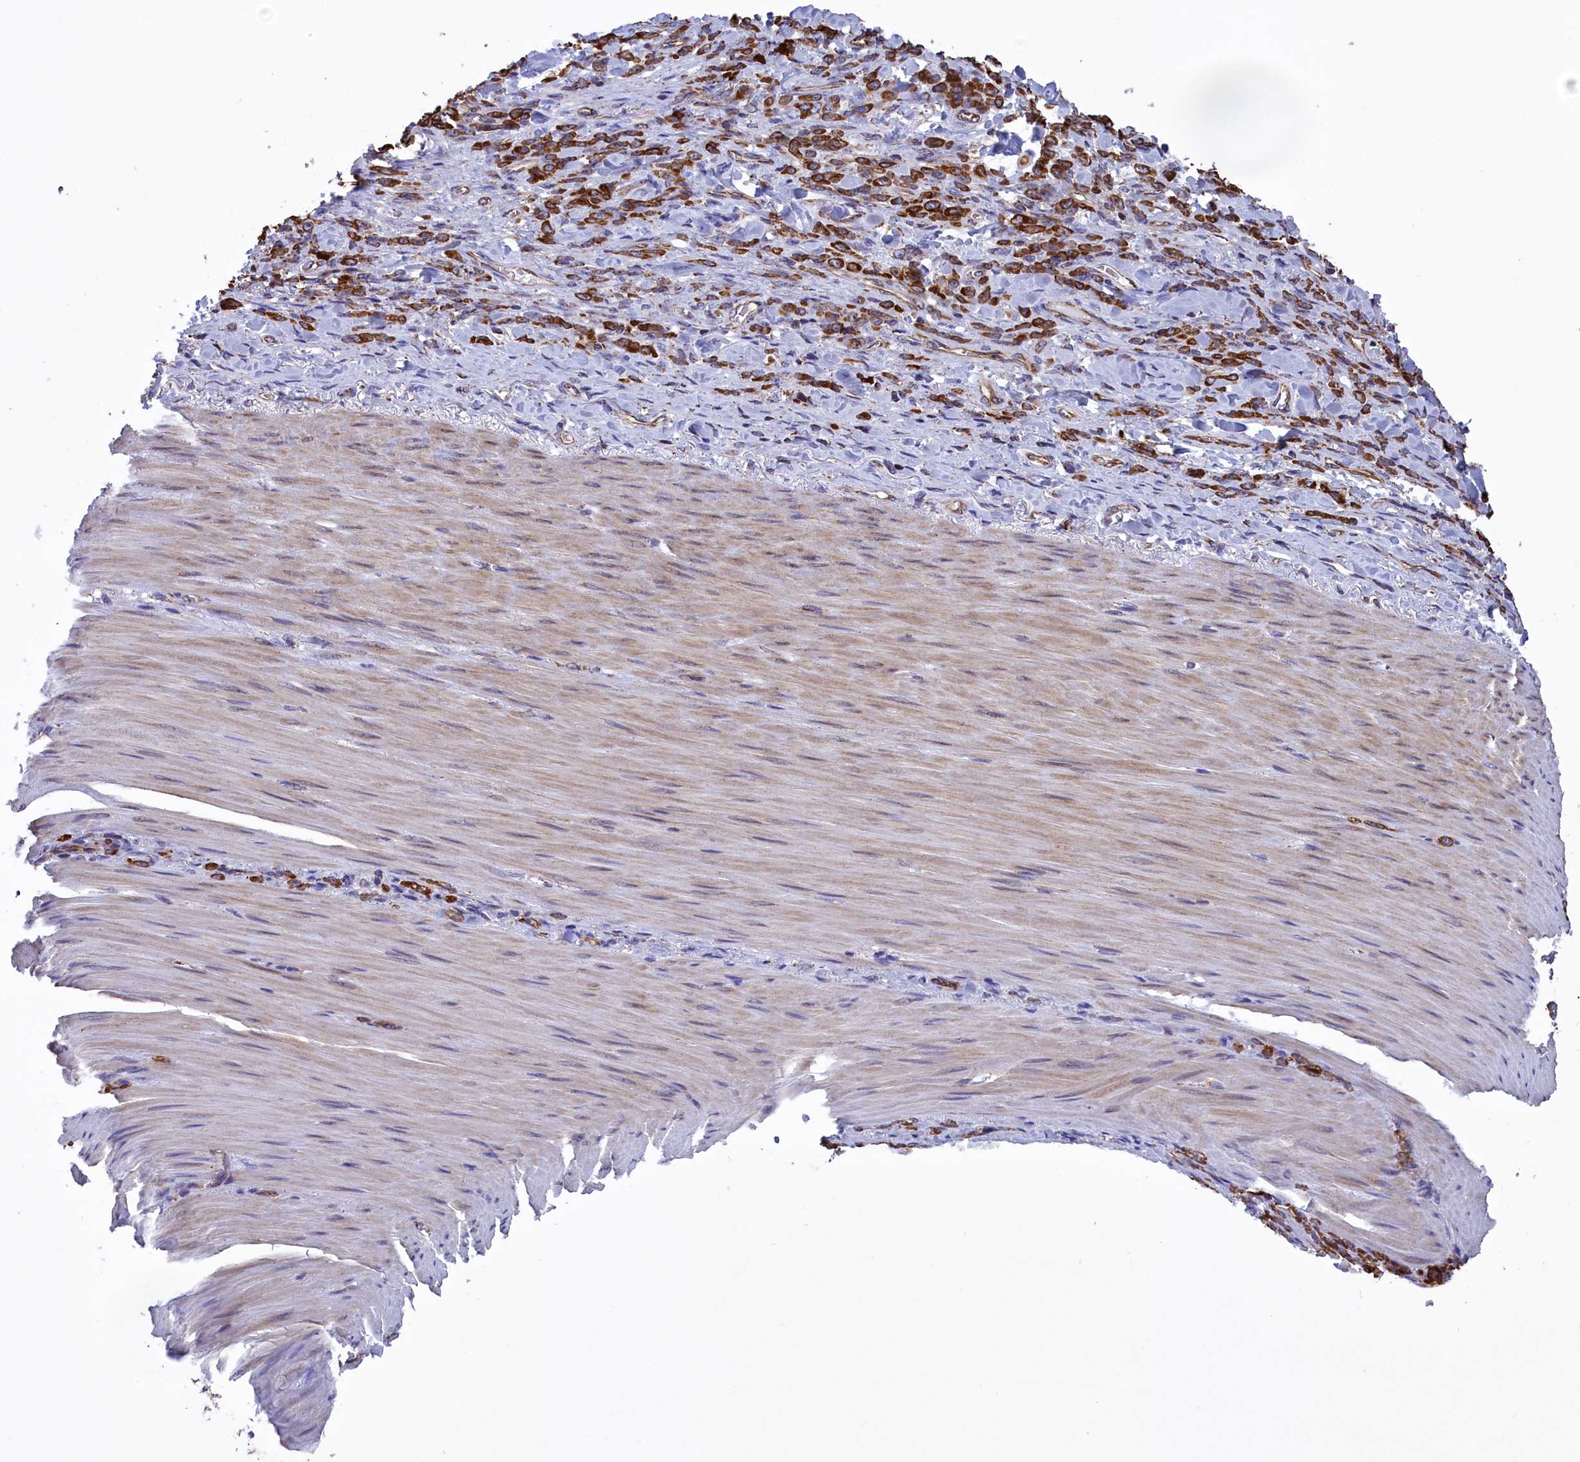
{"staining": {"intensity": "strong", "quantity": ">75%", "location": "cytoplasmic/membranous"}, "tissue": "stomach cancer", "cell_type": "Tumor cells", "image_type": "cancer", "snomed": [{"axis": "morphology", "description": "Normal tissue, NOS"}, {"axis": "morphology", "description": "Adenocarcinoma, NOS"}, {"axis": "topography", "description": "Stomach"}], "caption": "This image displays stomach cancer stained with immunohistochemistry (IHC) to label a protein in brown. The cytoplasmic/membranous of tumor cells show strong positivity for the protein. Nuclei are counter-stained blue.", "gene": "GATB", "patient": {"sex": "male", "age": 82}}